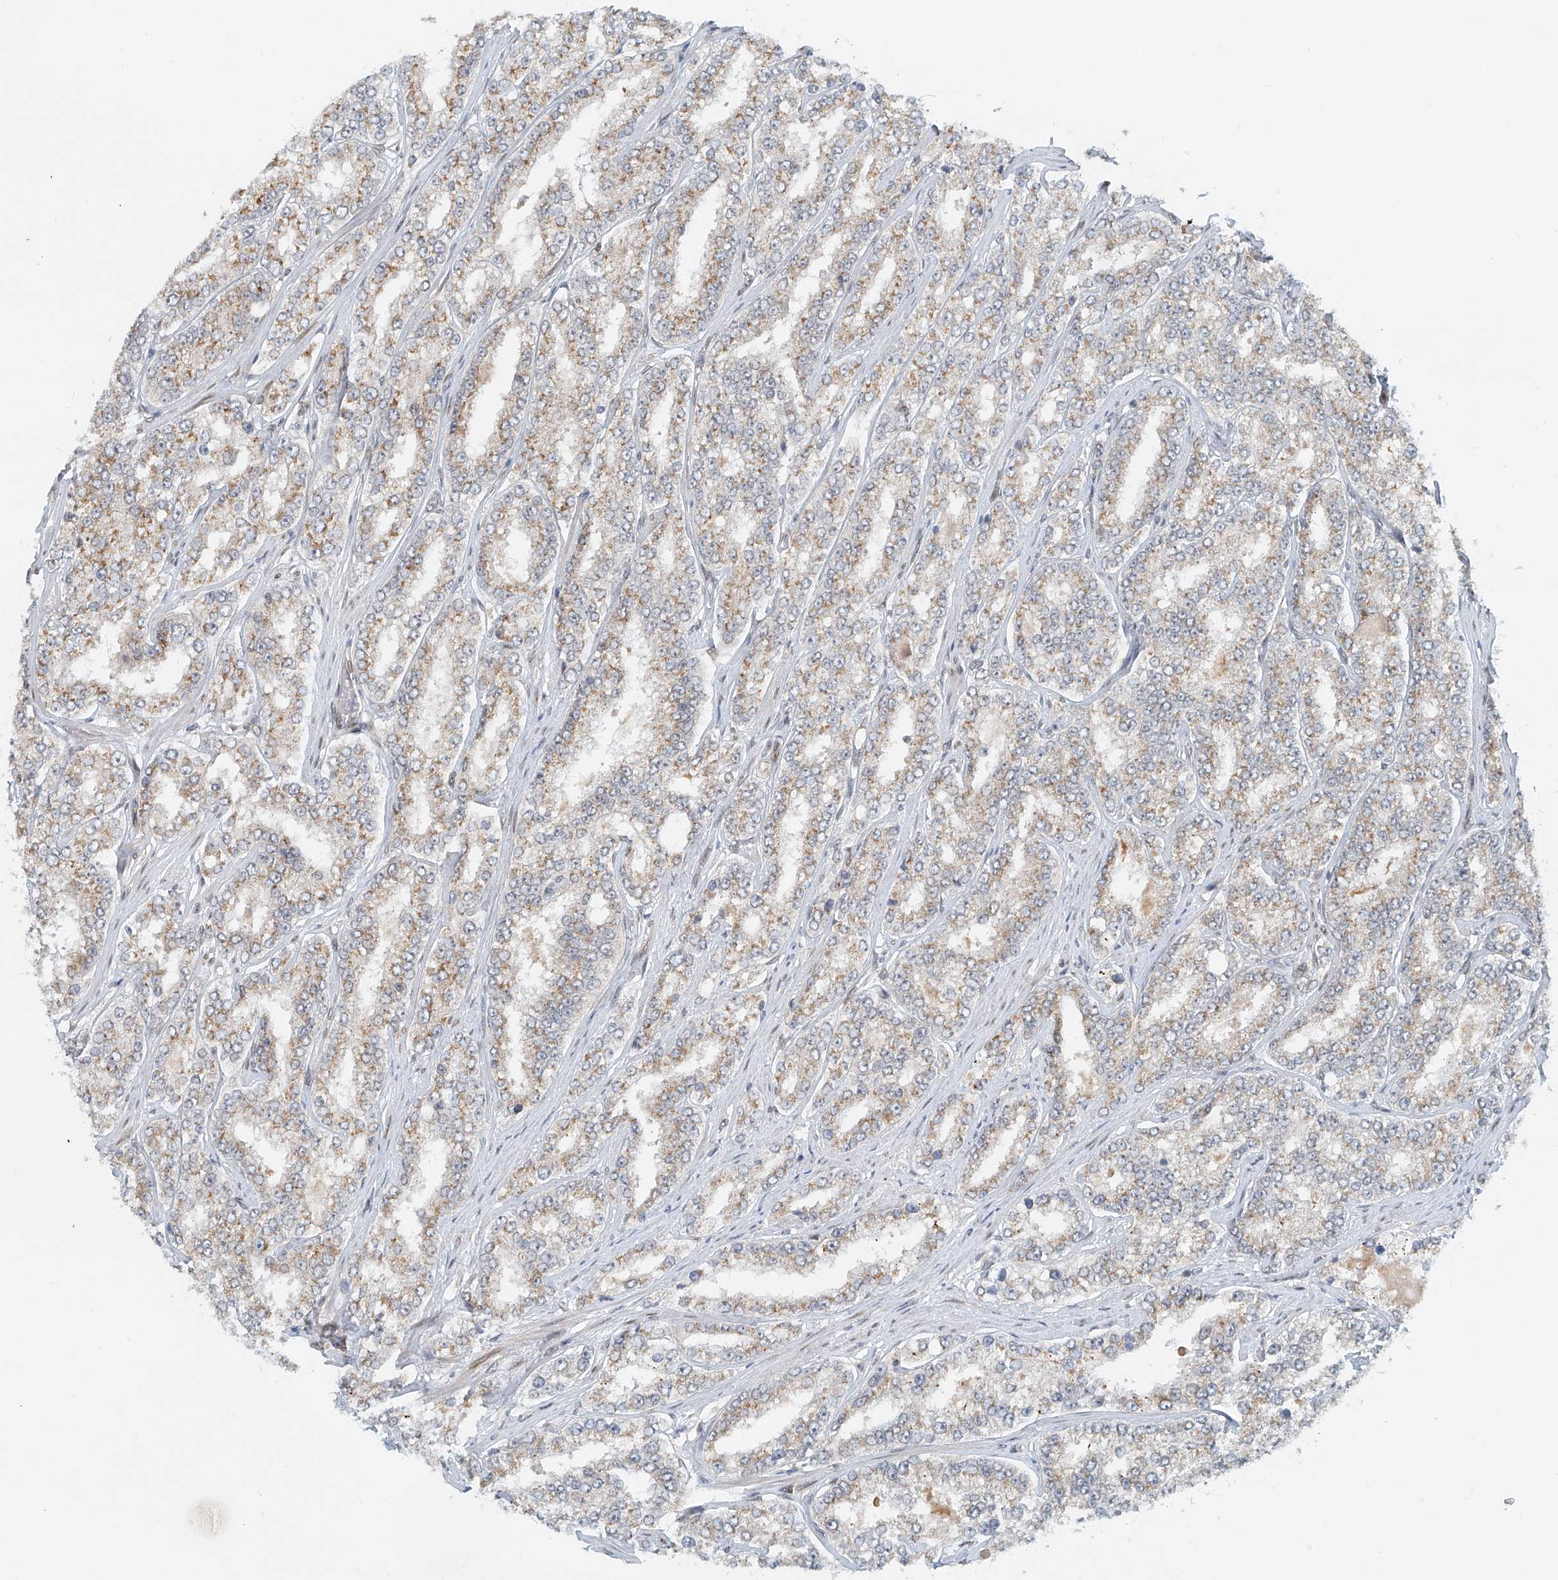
{"staining": {"intensity": "weak", "quantity": "25%-75%", "location": "cytoplasmic/membranous"}, "tissue": "prostate cancer", "cell_type": "Tumor cells", "image_type": "cancer", "snomed": [{"axis": "morphology", "description": "Normal tissue, NOS"}, {"axis": "morphology", "description": "Adenocarcinoma, High grade"}, {"axis": "topography", "description": "Prostate"}], "caption": "Prostate cancer (adenocarcinoma (high-grade)) stained with DAB immunohistochemistry (IHC) displays low levels of weak cytoplasmic/membranous staining in approximately 25%-75% of tumor cells. The protein is shown in brown color, while the nuclei are stained blue.", "gene": "STARD9", "patient": {"sex": "male", "age": 83}}